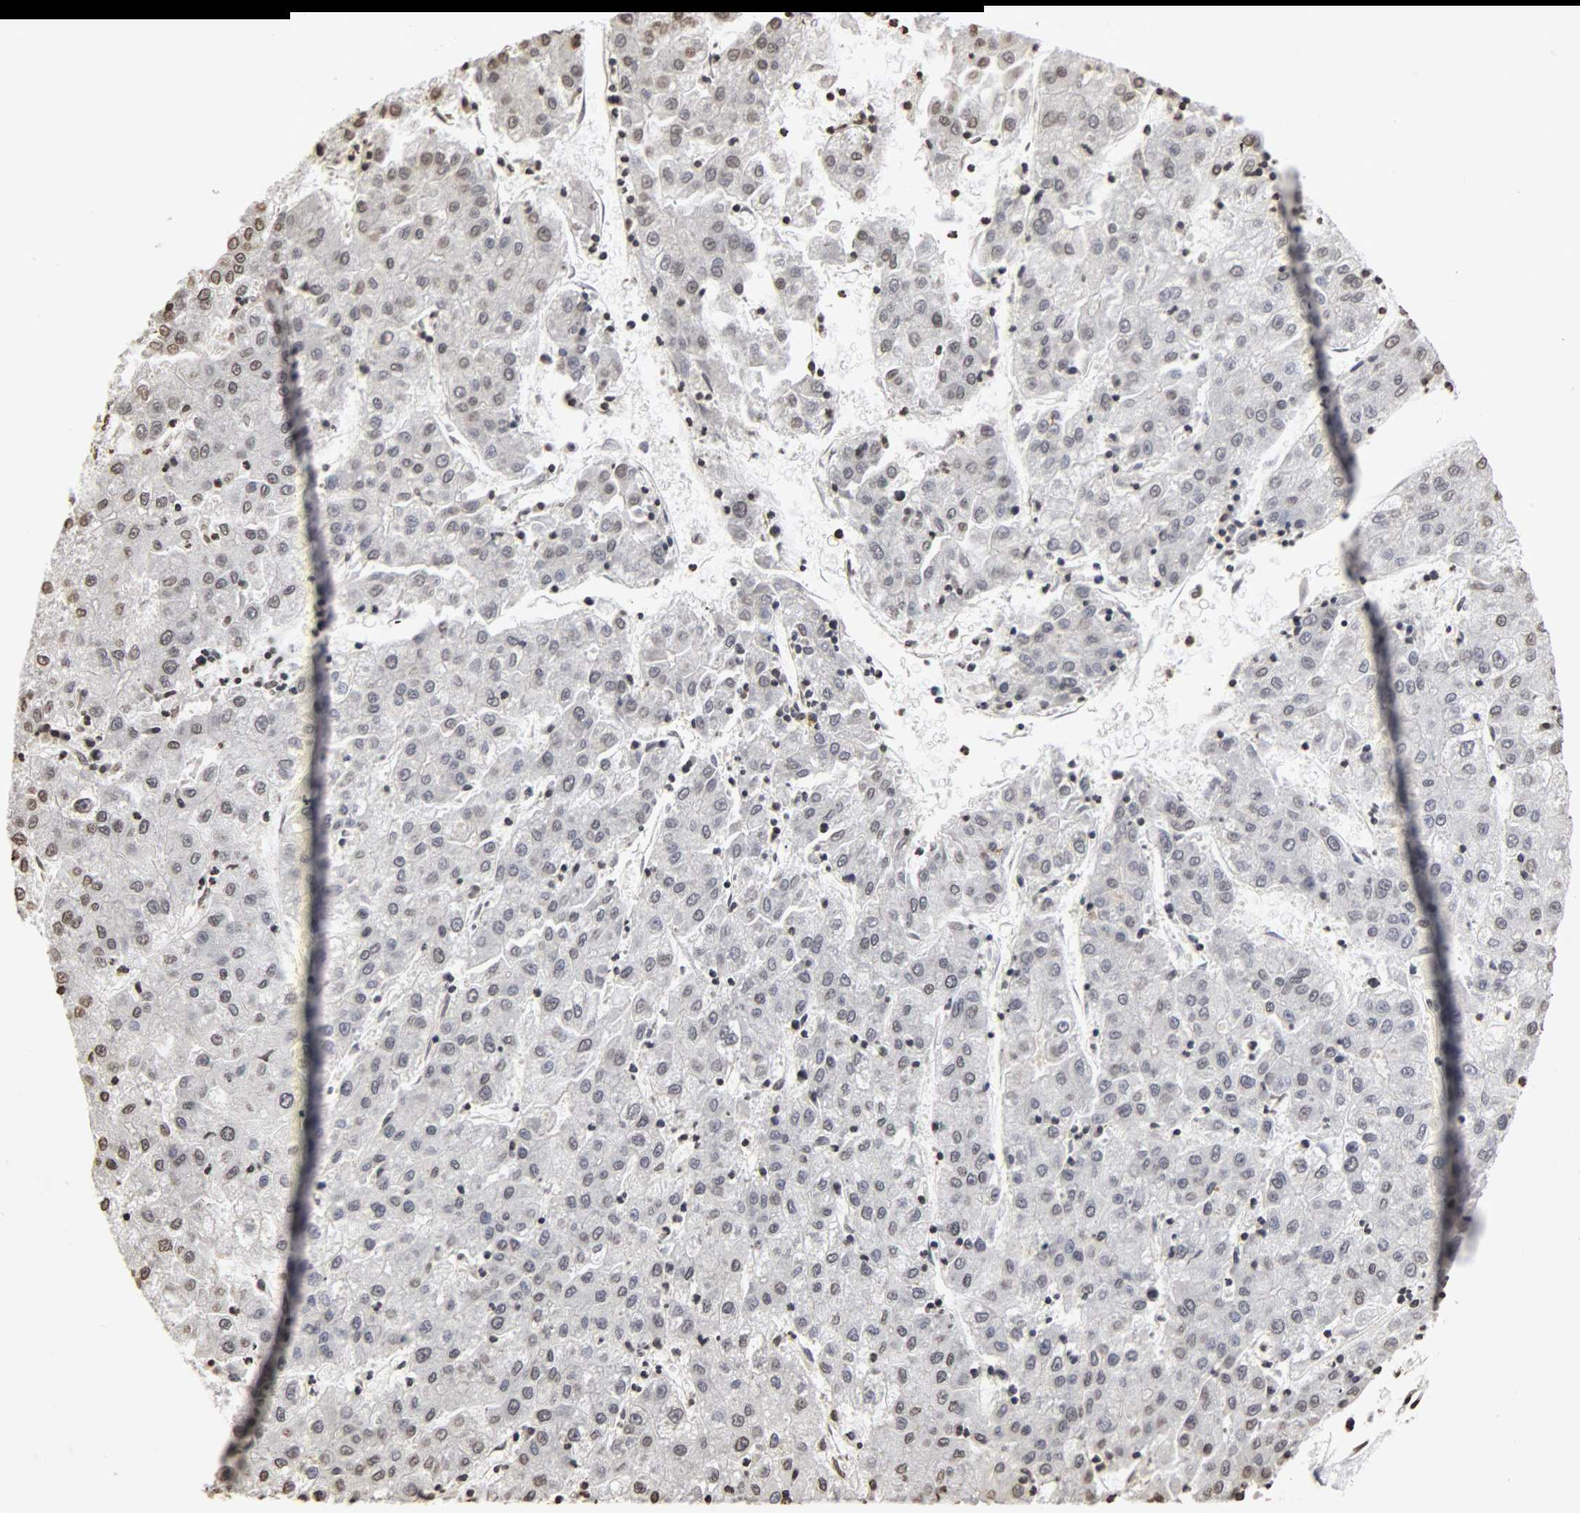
{"staining": {"intensity": "weak", "quantity": "<25%", "location": "nuclear"}, "tissue": "liver cancer", "cell_type": "Tumor cells", "image_type": "cancer", "snomed": [{"axis": "morphology", "description": "Carcinoma, Hepatocellular, NOS"}, {"axis": "topography", "description": "Liver"}], "caption": "High magnification brightfield microscopy of liver cancer stained with DAB (3,3'-diaminobenzidine) (brown) and counterstained with hematoxylin (blue): tumor cells show no significant expression.", "gene": "ERCC2", "patient": {"sex": "male", "age": 72}}